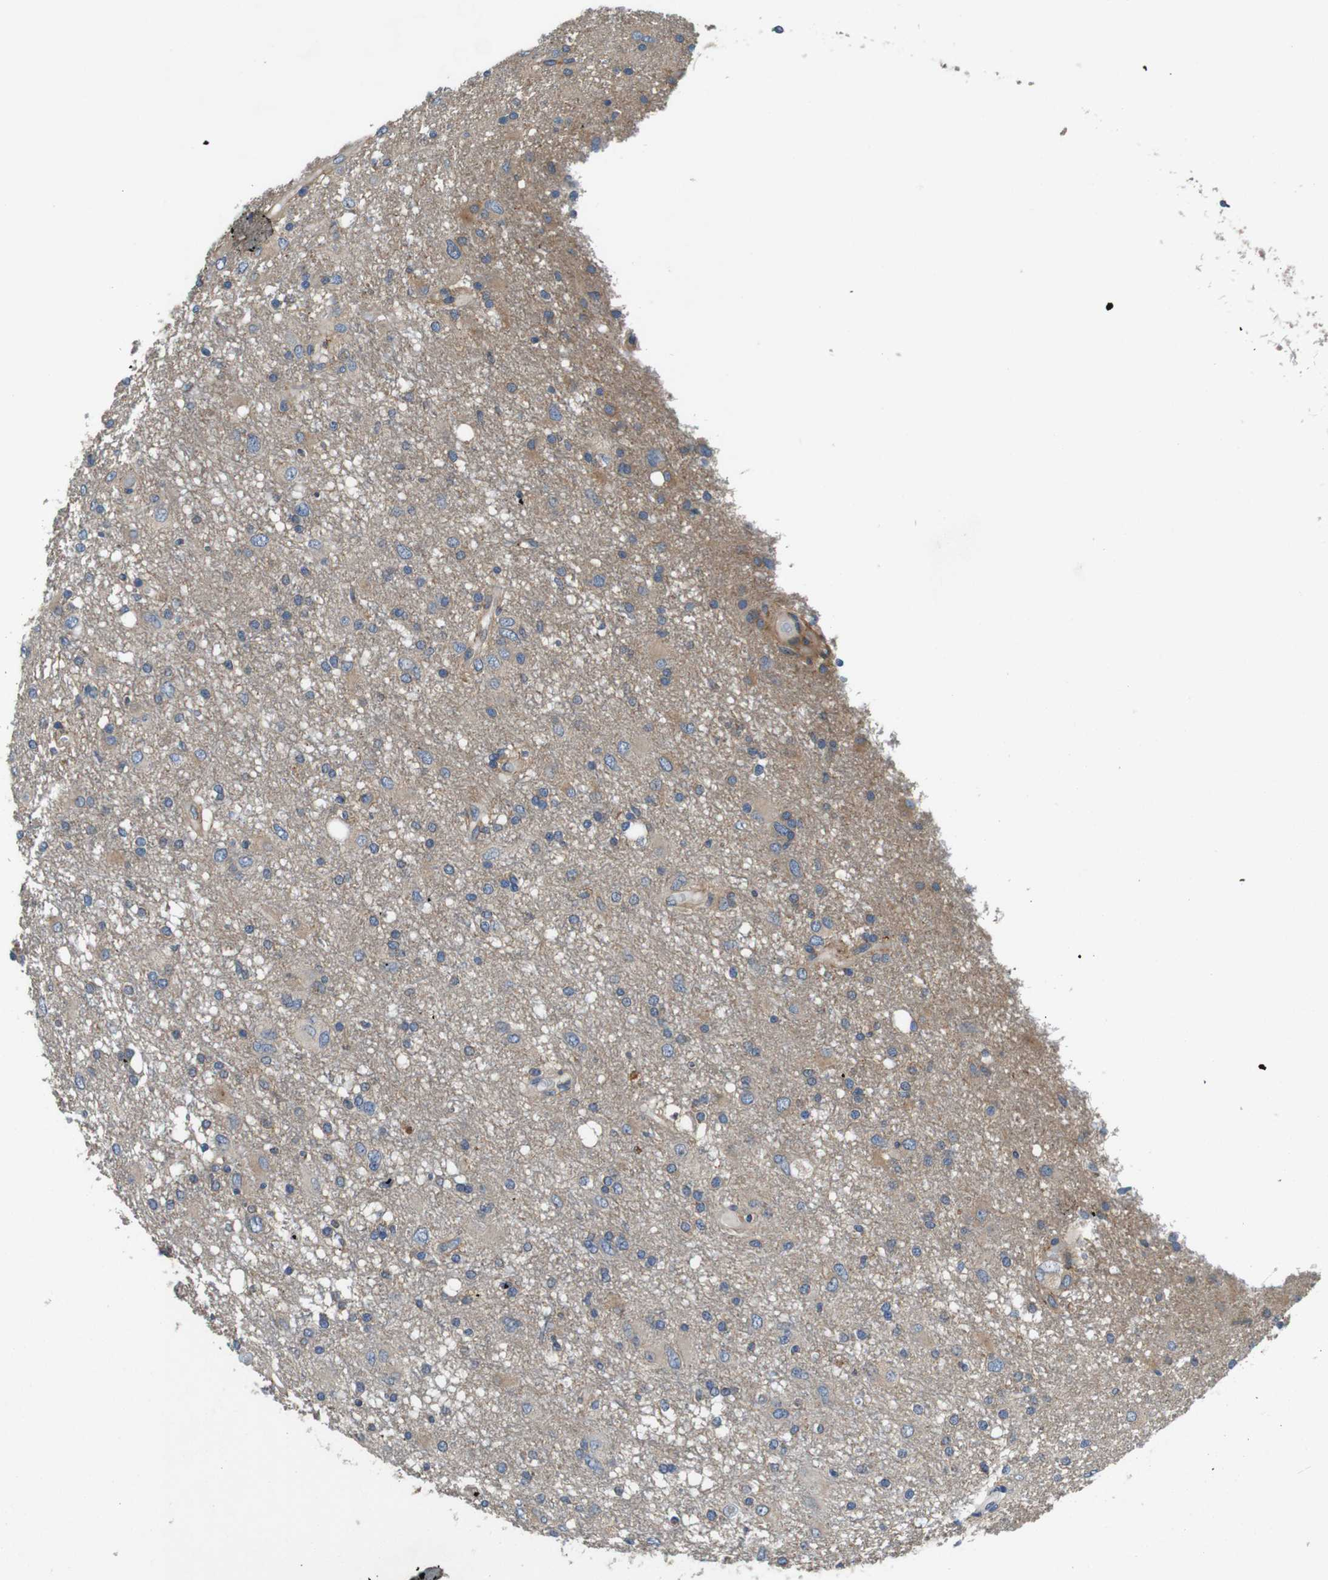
{"staining": {"intensity": "weak", "quantity": "<25%", "location": "cytoplasmic/membranous"}, "tissue": "glioma", "cell_type": "Tumor cells", "image_type": "cancer", "snomed": [{"axis": "morphology", "description": "Glioma, malignant, High grade"}, {"axis": "topography", "description": "Brain"}], "caption": "Immunohistochemical staining of glioma shows no significant positivity in tumor cells.", "gene": "DCTN1", "patient": {"sex": "female", "age": 59}}